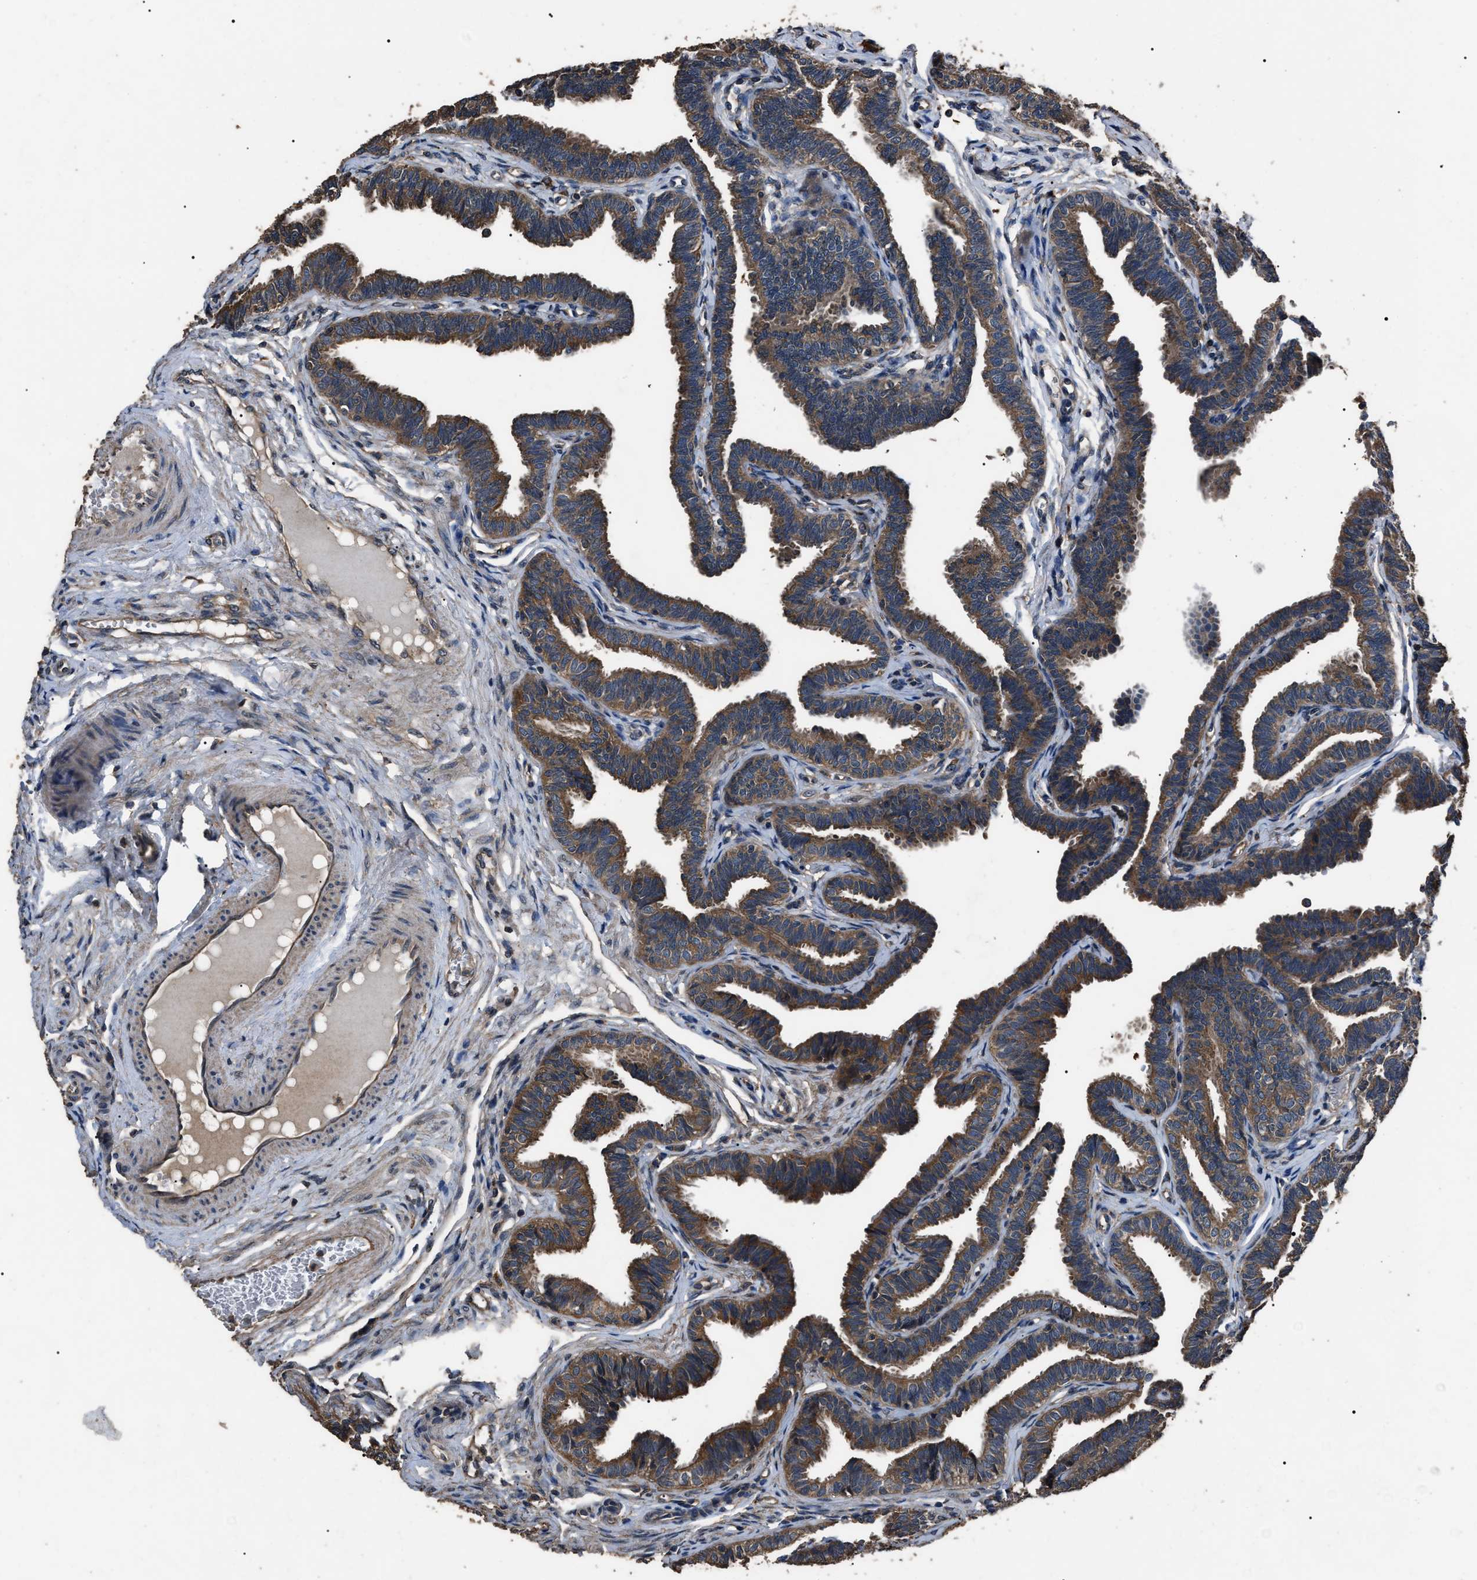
{"staining": {"intensity": "moderate", "quantity": ">75%", "location": "cytoplasmic/membranous"}, "tissue": "fallopian tube", "cell_type": "Glandular cells", "image_type": "normal", "snomed": [{"axis": "morphology", "description": "Normal tissue, NOS"}, {"axis": "topography", "description": "Fallopian tube"}, {"axis": "topography", "description": "Ovary"}], "caption": "Glandular cells show moderate cytoplasmic/membranous positivity in approximately >75% of cells in normal fallopian tube. Immunohistochemistry stains the protein in brown and the nuclei are stained blue.", "gene": "RNF216", "patient": {"sex": "female", "age": 23}}